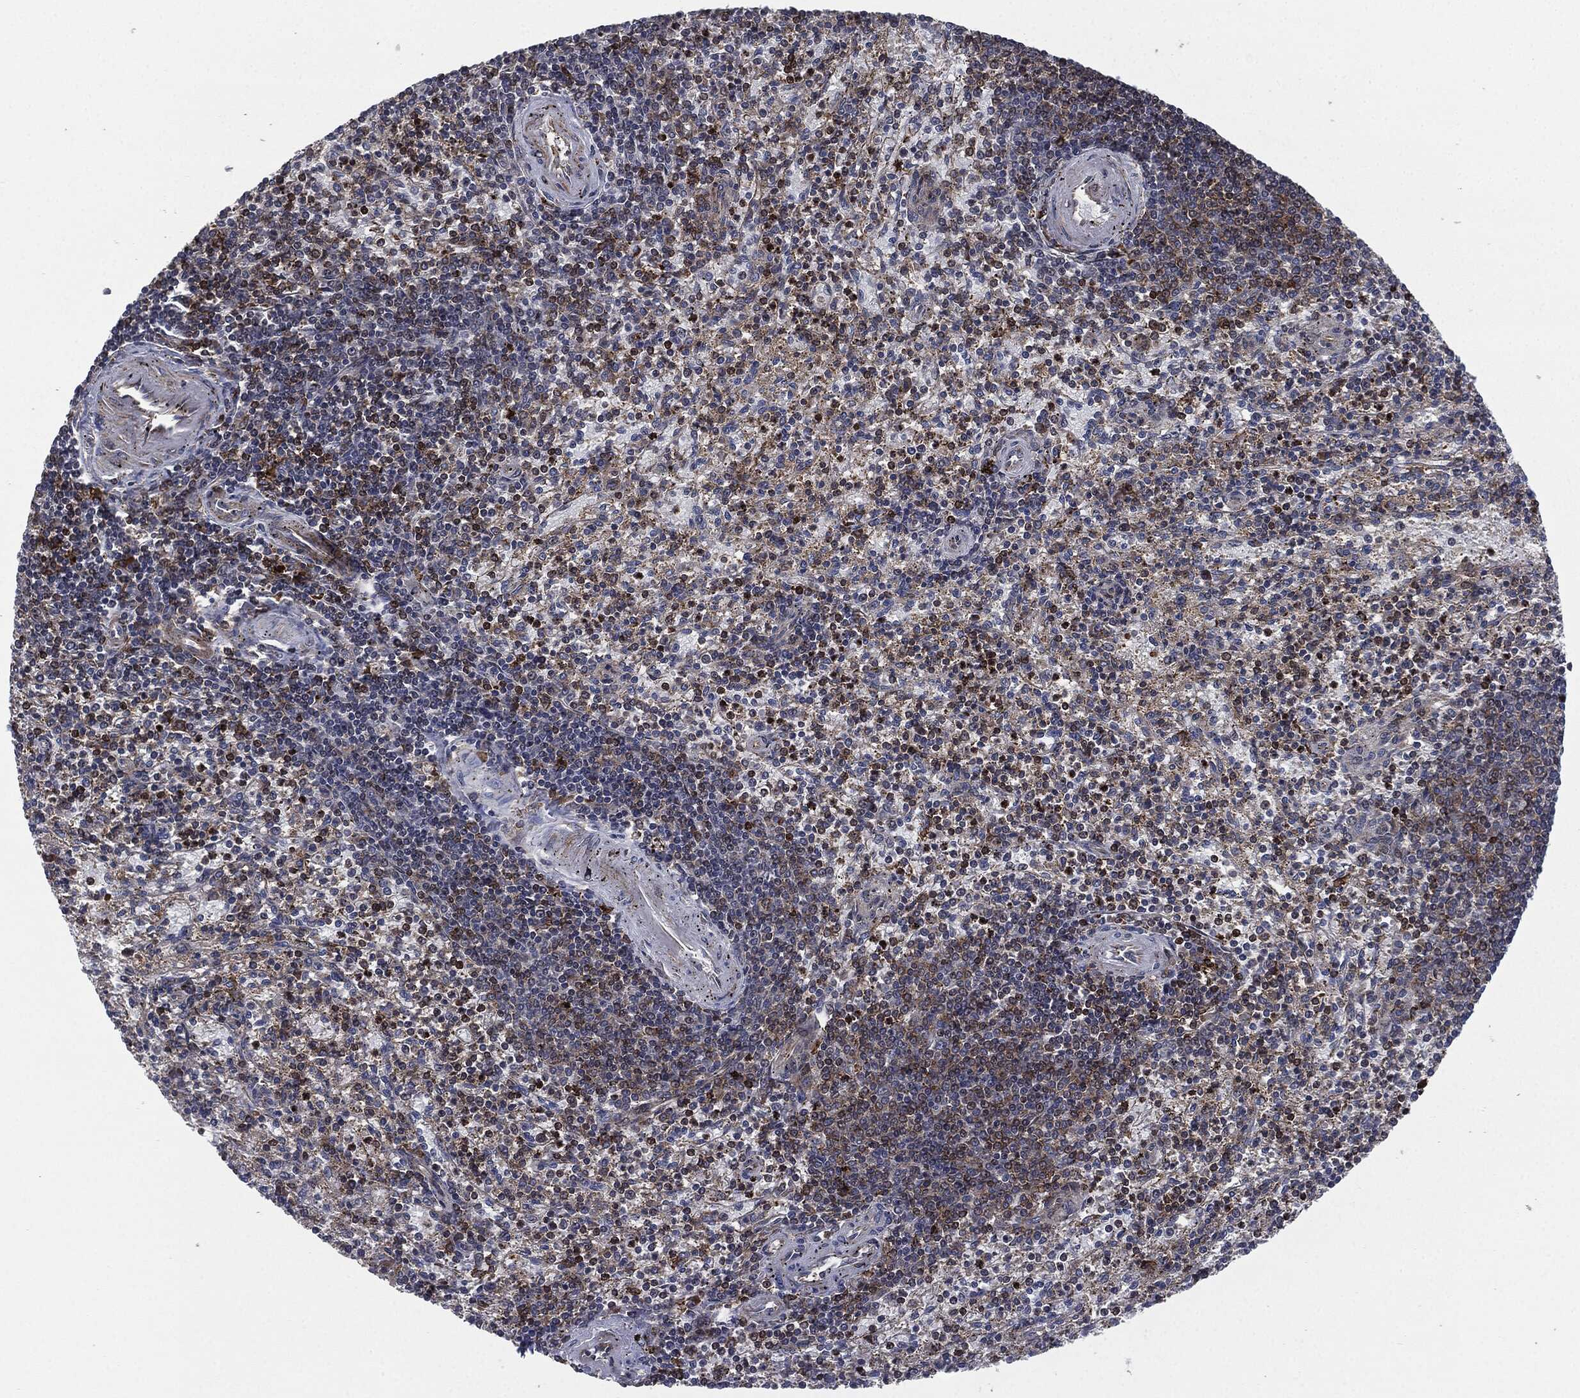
{"staining": {"intensity": "moderate", "quantity": ">75%", "location": "cytoplasmic/membranous"}, "tissue": "spleen", "cell_type": "Cells in red pulp", "image_type": "normal", "snomed": [{"axis": "morphology", "description": "Normal tissue, NOS"}, {"axis": "topography", "description": "Spleen"}], "caption": "A histopathology image showing moderate cytoplasmic/membranous expression in approximately >75% of cells in red pulp in unremarkable spleen, as visualized by brown immunohistochemical staining.", "gene": "UBR1", "patient": {"sex": "female", "age": 37}}